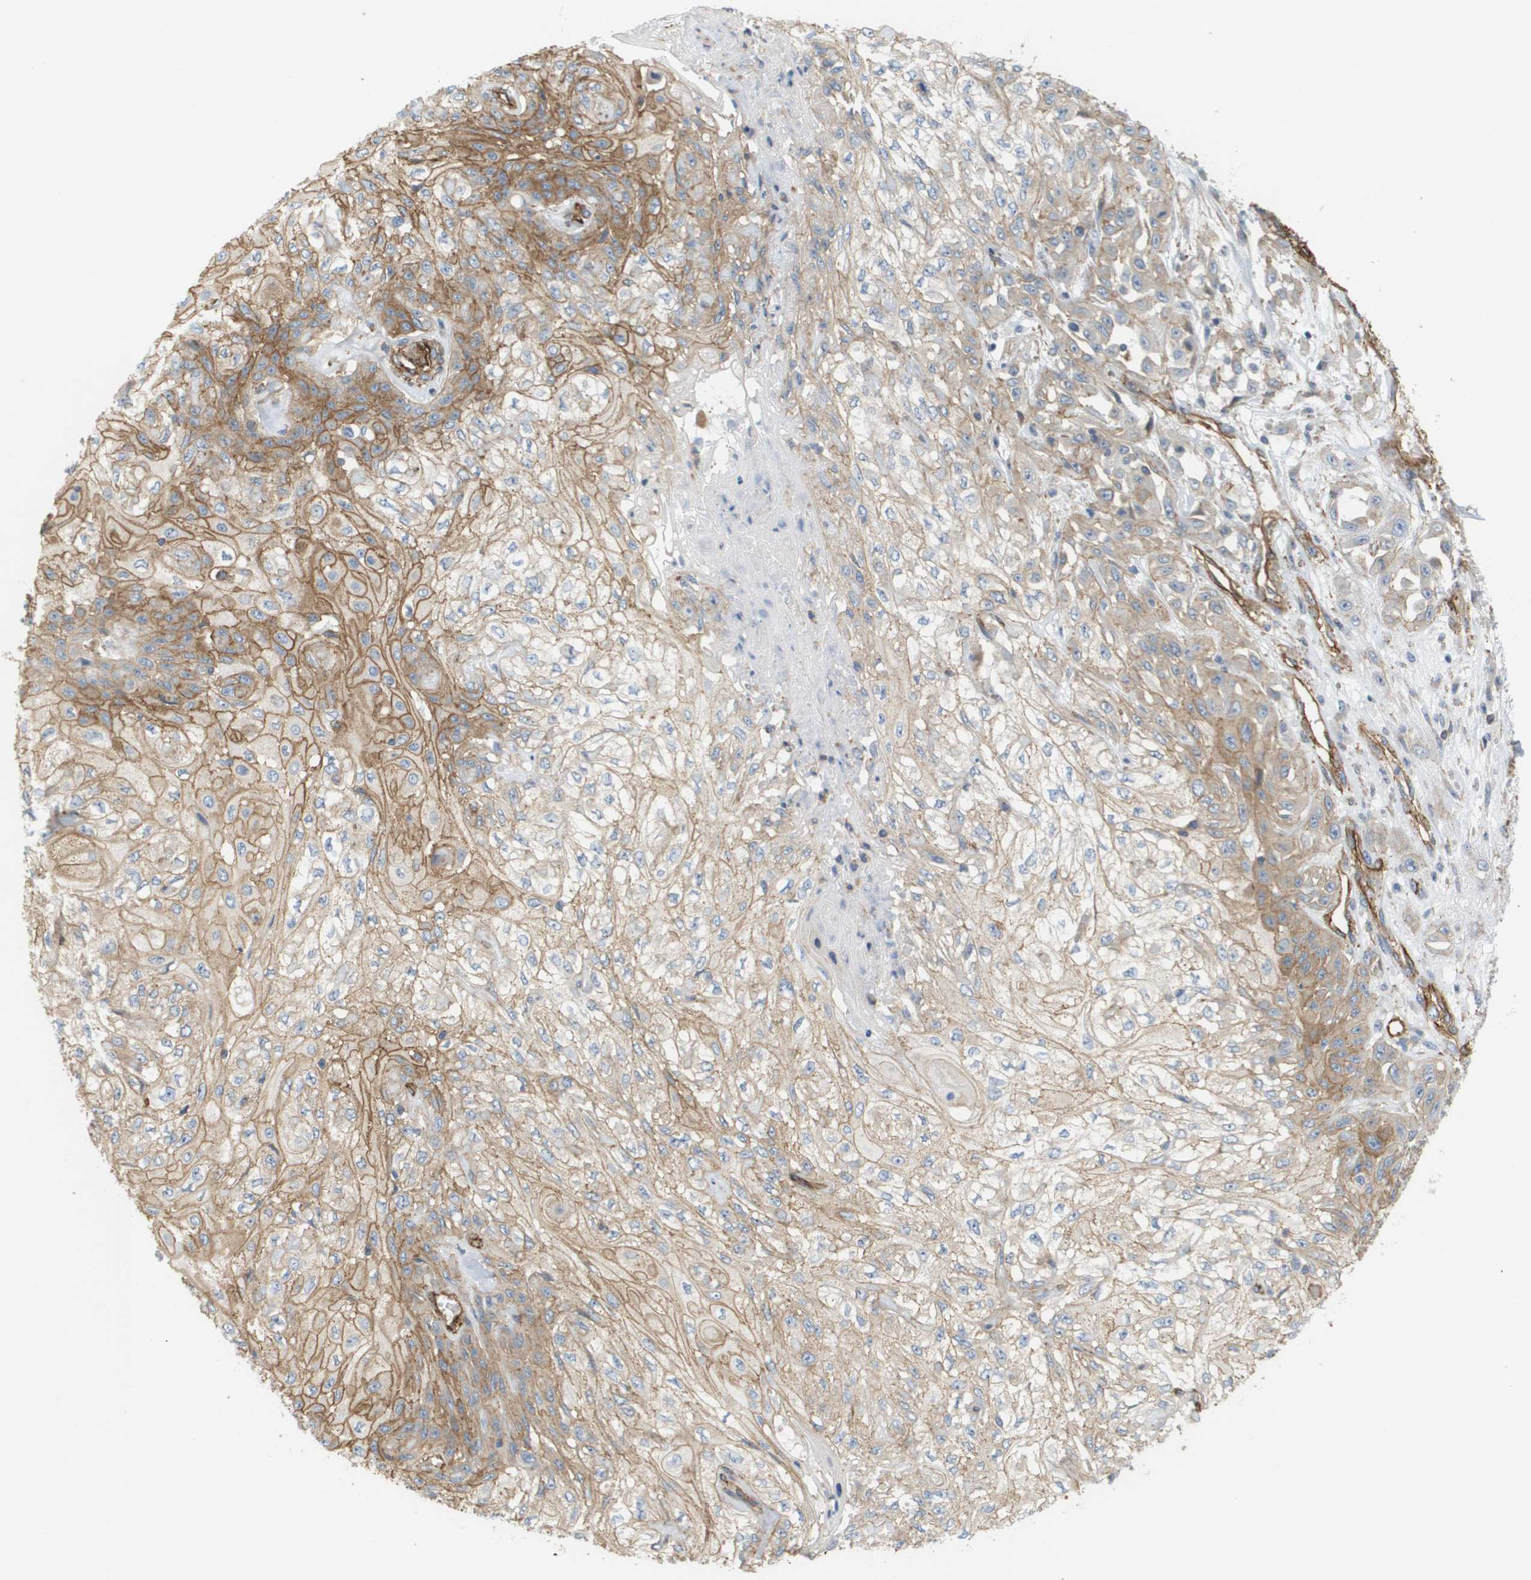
{"staining": {"intensity": "moderate", "quantity": "25%-75%", "location": "cytoplasmic/membranous"}, "tissue": "skin cancer", "cell_type": "Tumor cells", "image_type": "cancer", "snomed": [{"axis": "morphology", "description": "Squamous cell carcinoma, NOS"}, {"axis": "morphology", "description": "Squamous cell carcinoma, metastatic, NOS"}, {"axis": "topography", "description": "Skin"}, {"axis": "topography", "description": "Lymph node"}], "caption": "This is an image of immunohistochemistry (IHC) staining of skin metastatic squamous cell carcinoma, which shows moderate staining in the cytoplasmic/membranous of tumor cells.", "gene": "SGMS2", "patient": {"sex": "male", "age": 75}}